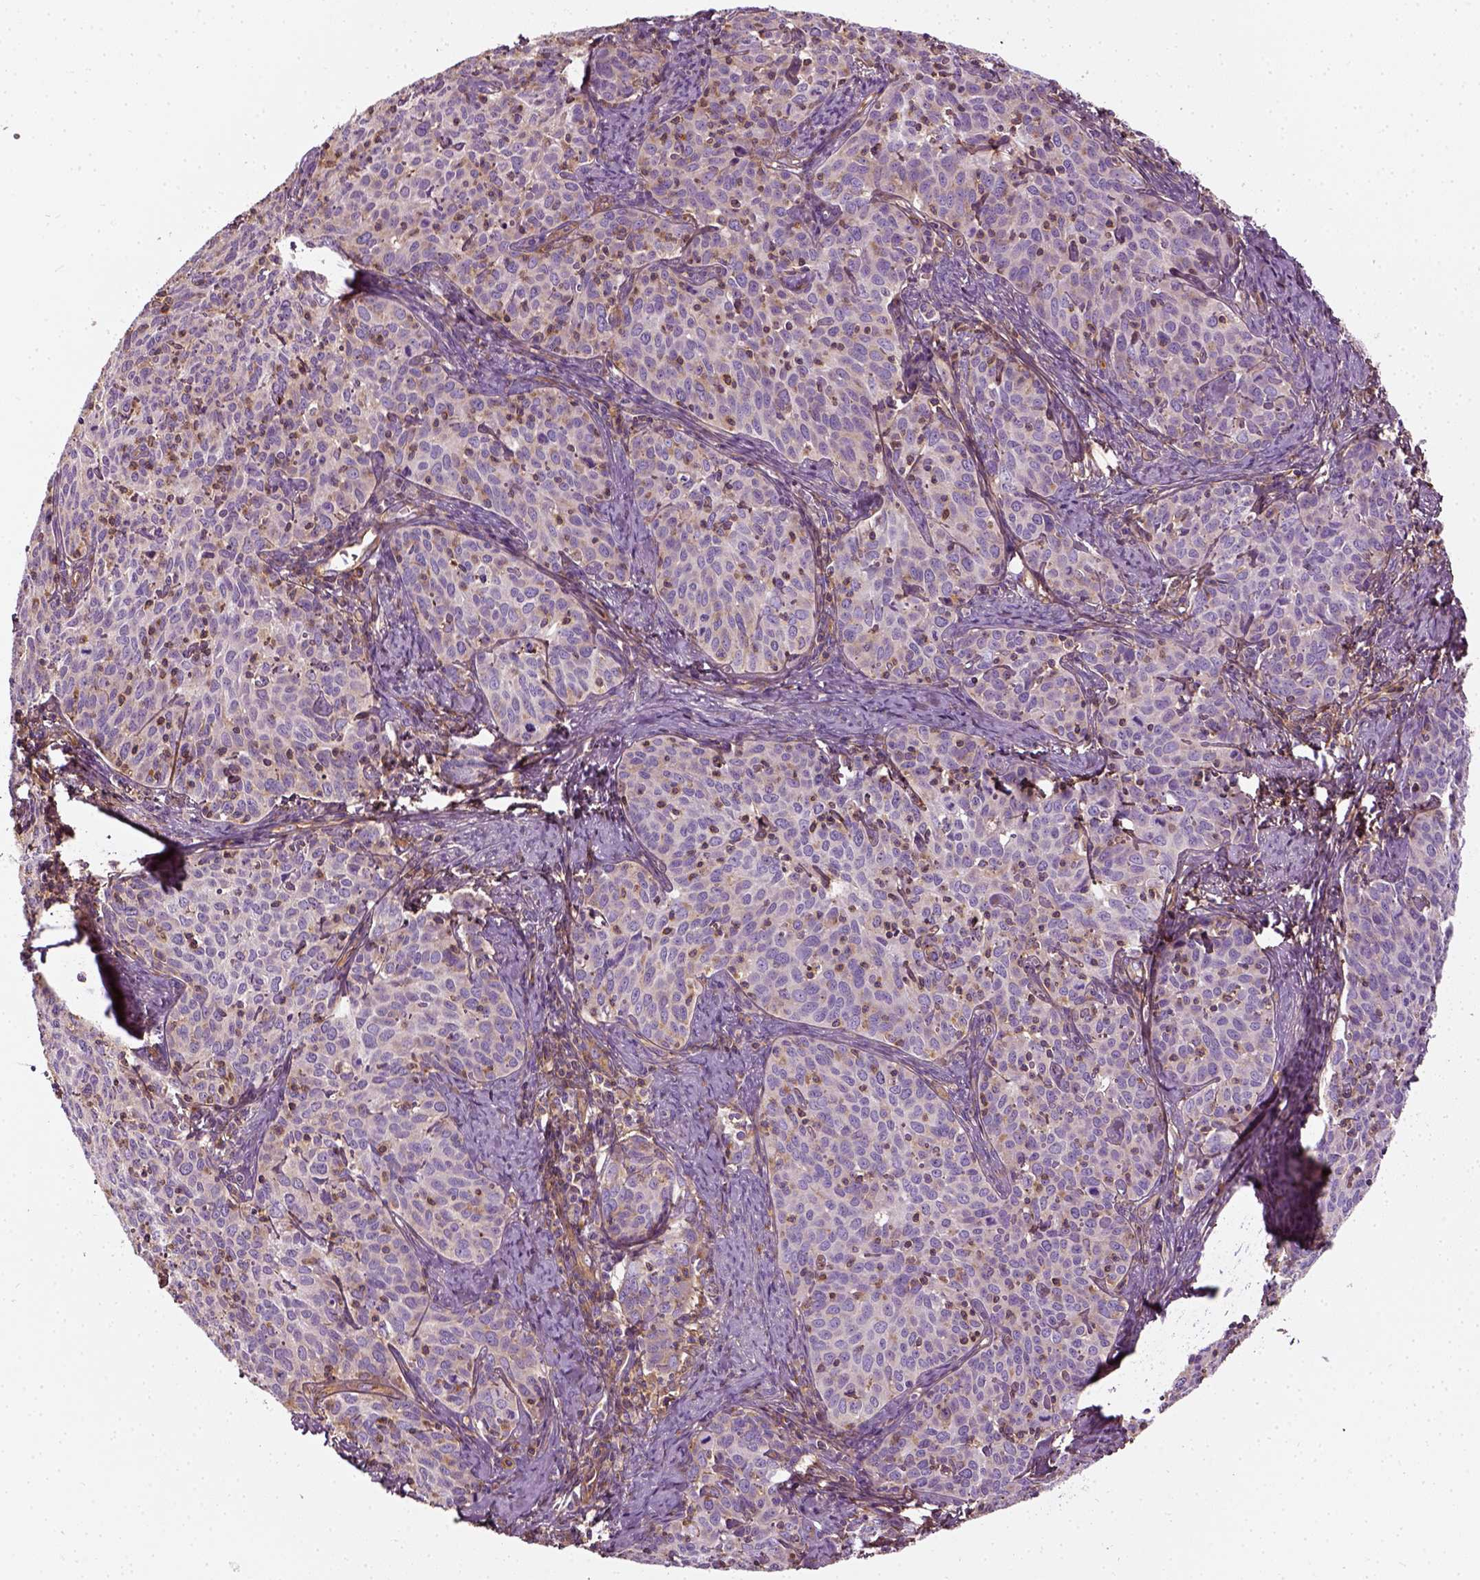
{"staining": {"intensity": "weak", "quantity": "25%-75%", "location": "cytoplasmic/membranous"}, "tissue": "cervical cancer", "cell_type": "Tumor cells", "image_type": "cancer", "snomed": [{"axis": "morphology", "description": "Squamous cell carcinoma, NOS"}, {"axis": "topography", "description": "Cervix"}], "caption": "Brown immunohistochemical staining in squamous cell carcinoma (cervical) exhibits weak cytoplasmic/membranous positivity in approximately 25%-75% of tumor cells.", "gene": "COL6A2", "patient": {"sex": "female", "age": 62}}